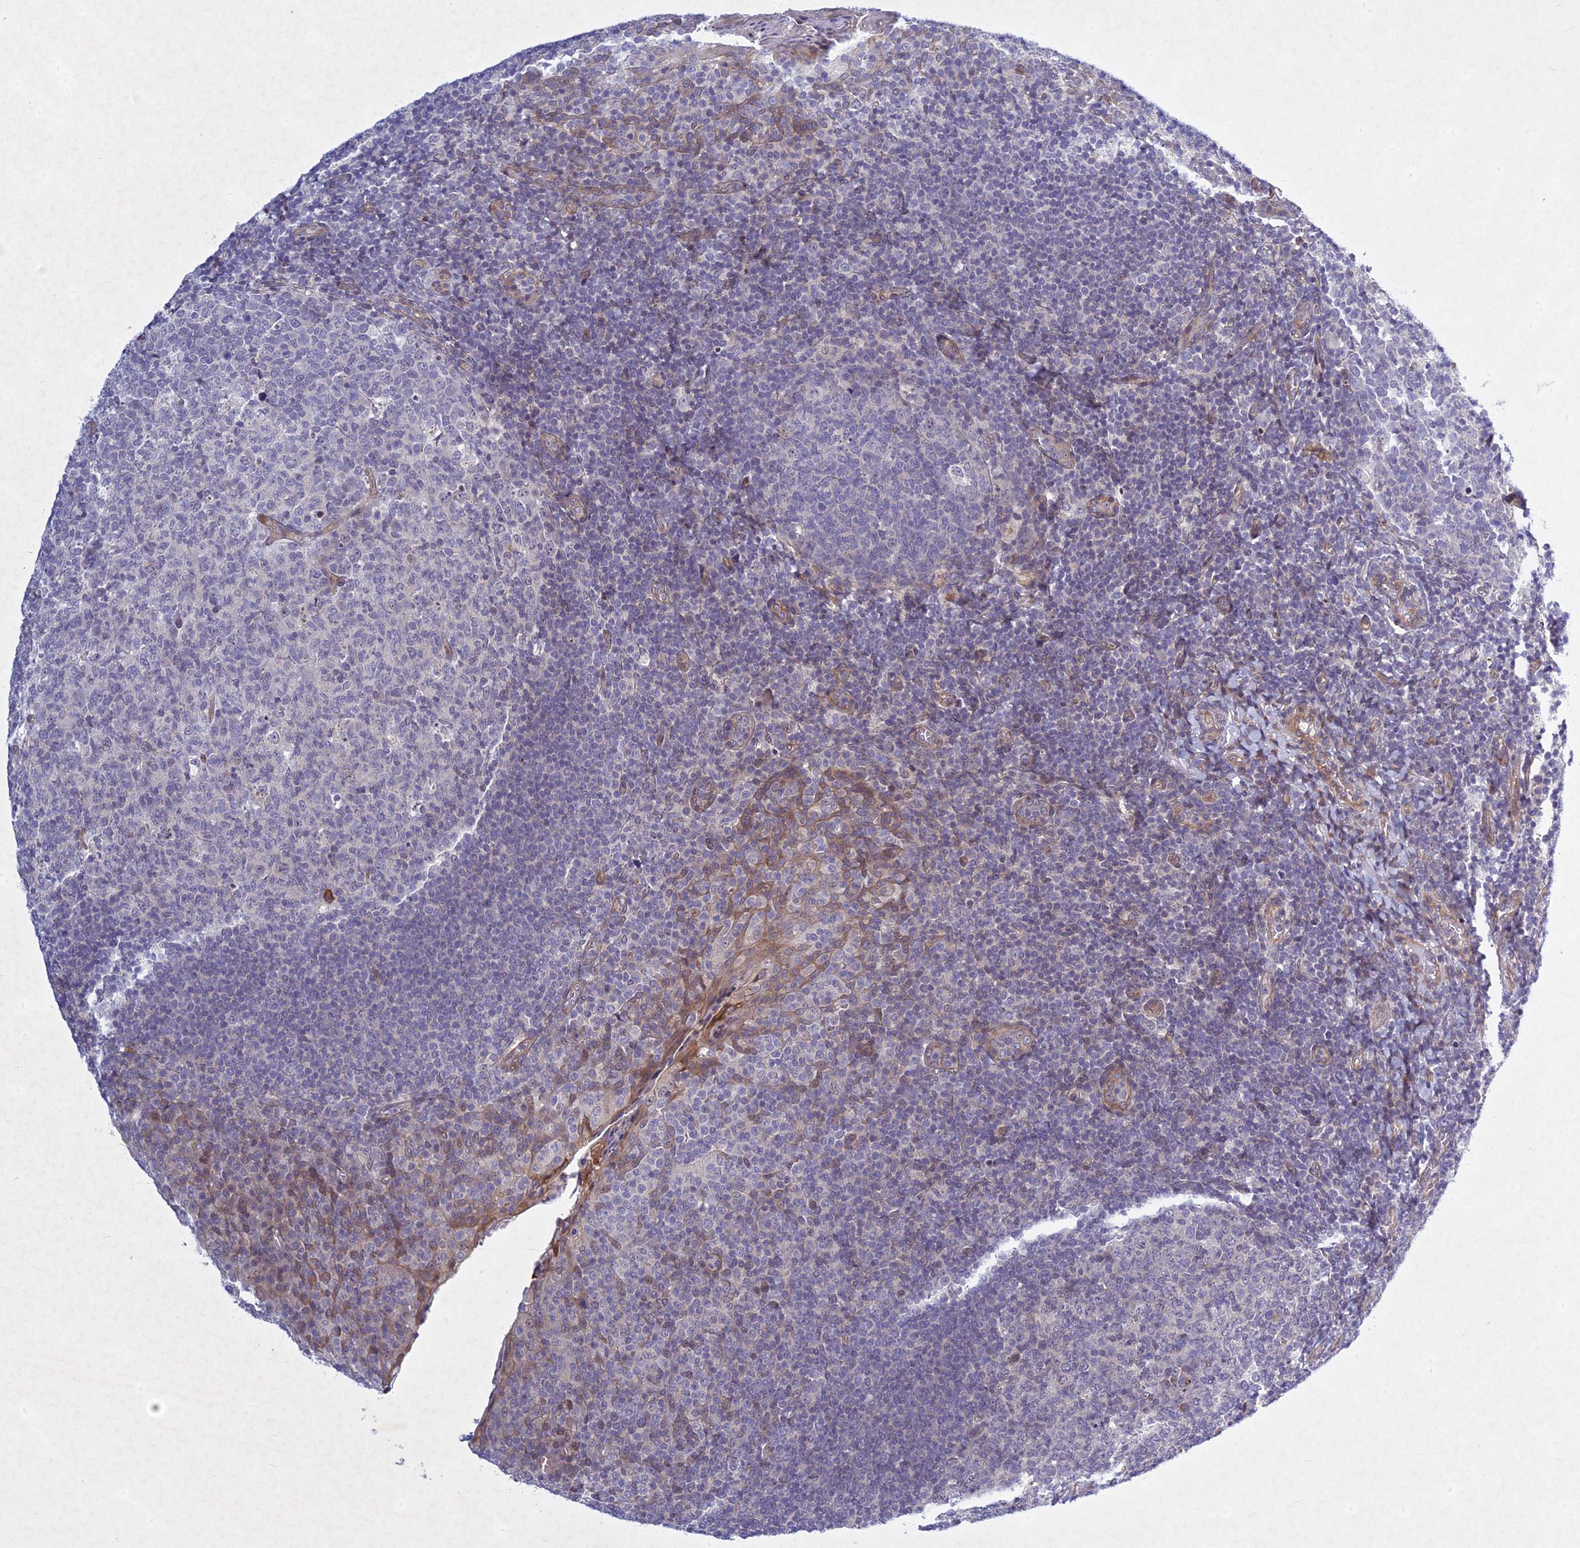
{"staining": {"intensity": "negative", "quantity": "none", "location": "none"}, "tissue": "tonsil", "cell_type": "Germinal center cells", "image_type": "normal", "snomed": [{"axis": "morphology", "description": "Normal tissue, NOS"}, {"axis": "topography", "description": "Tonsil"}], "caption": "The photomicrograph displays no significant staining in germinal center cells of tonsil.", "gene": "PTHLH", "patient": {"sex": "female", "age": 19}}